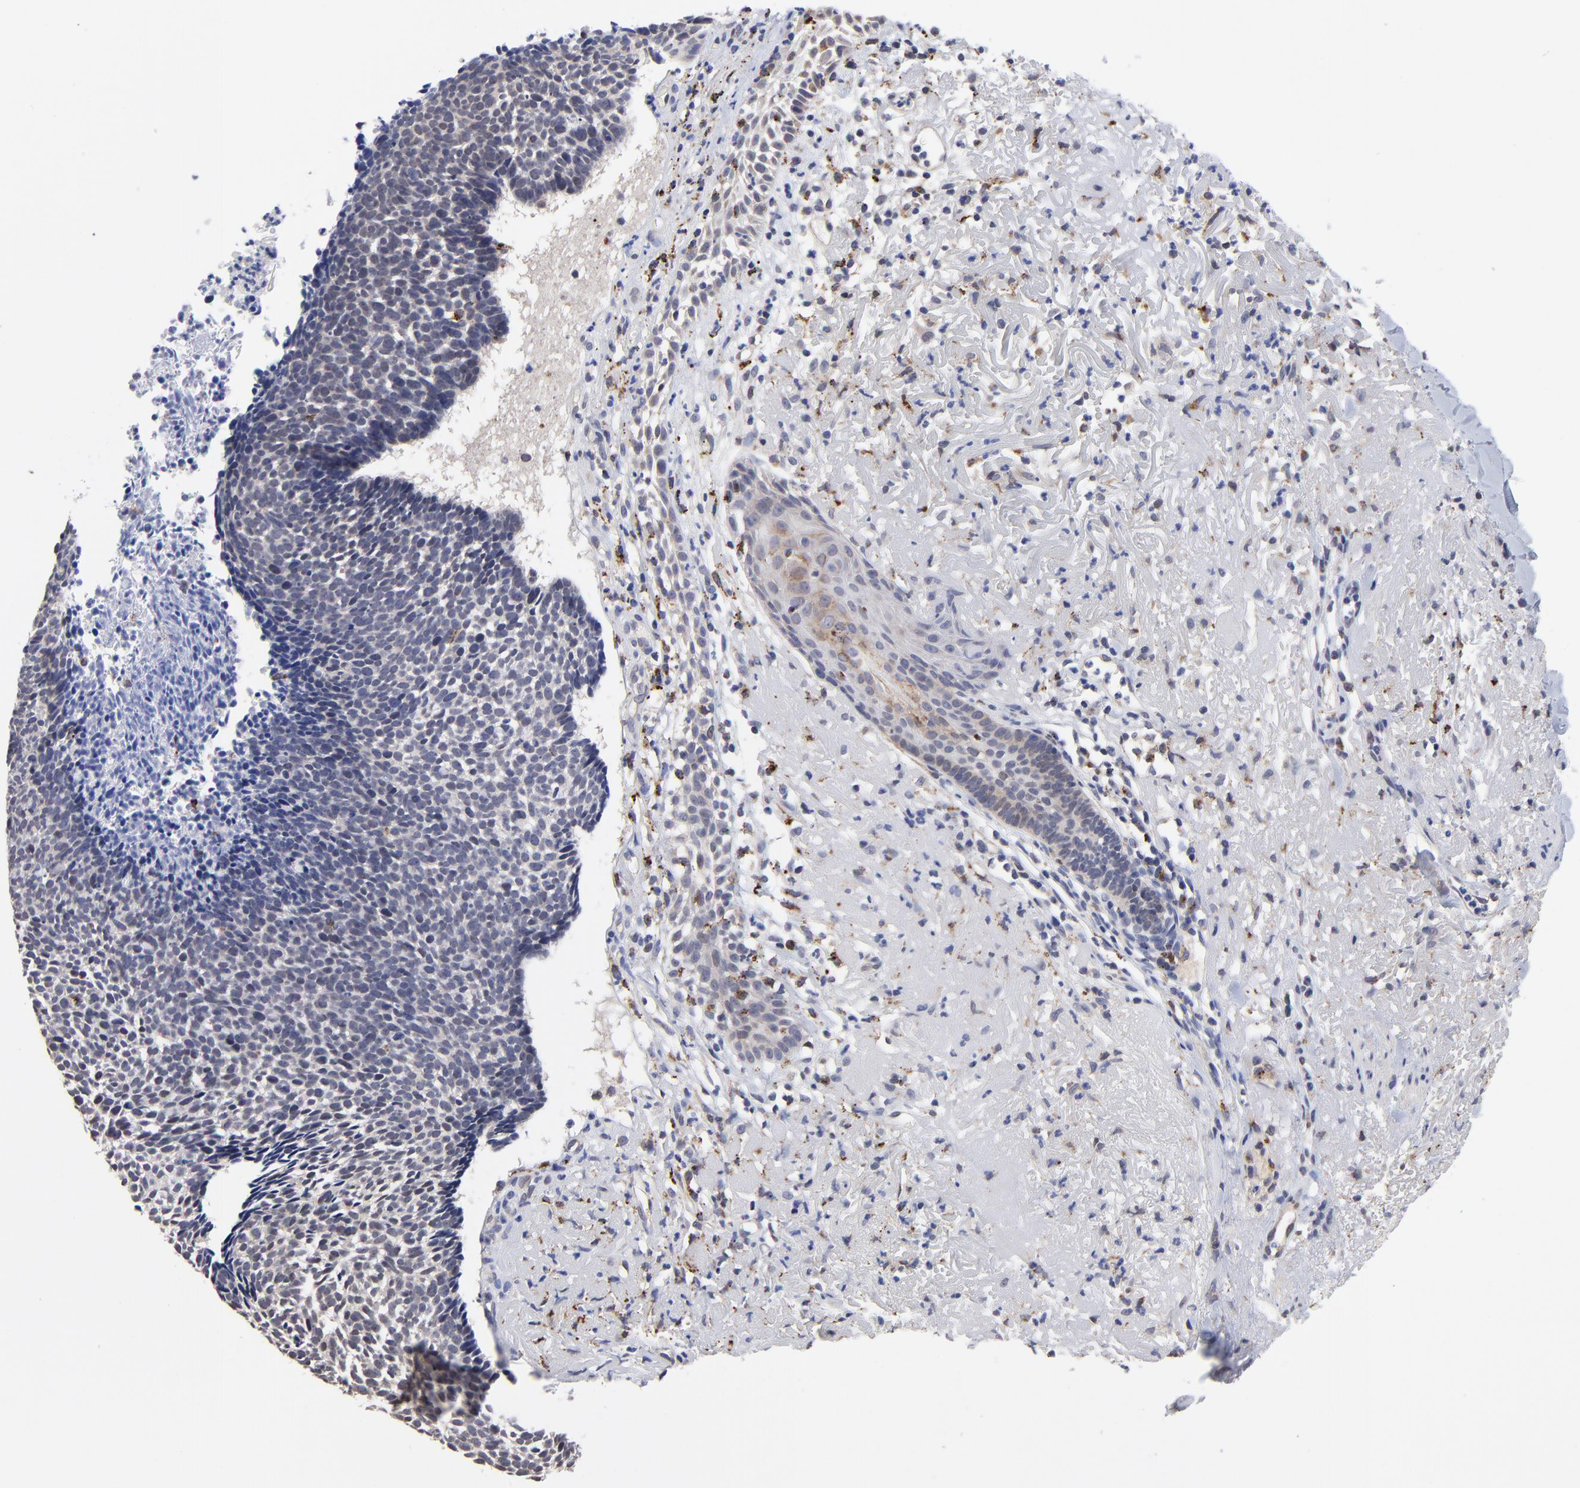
{"staining": {"intensity": "negative", "quantity": "none", "location": "none"}, "tissue": "skin cancer", "cell_type": "Tumor cells", "image_type": "cancer", "snomed": [{"axis": "morphology", "description": "Basal cell carcinoma"}, {"axis": "topography", "description": "Skin"}], "caption": "Immunohistochemistry of skin basal cell carcinoma reveals no staining in tumor cells. (DAB (3,3'-diaminobenzidine) immunohistochemistry visualized using brightfield microscopy, high magnification).", "gene": "PDE4B", "patient": {"sex": "female", "age": 87}}